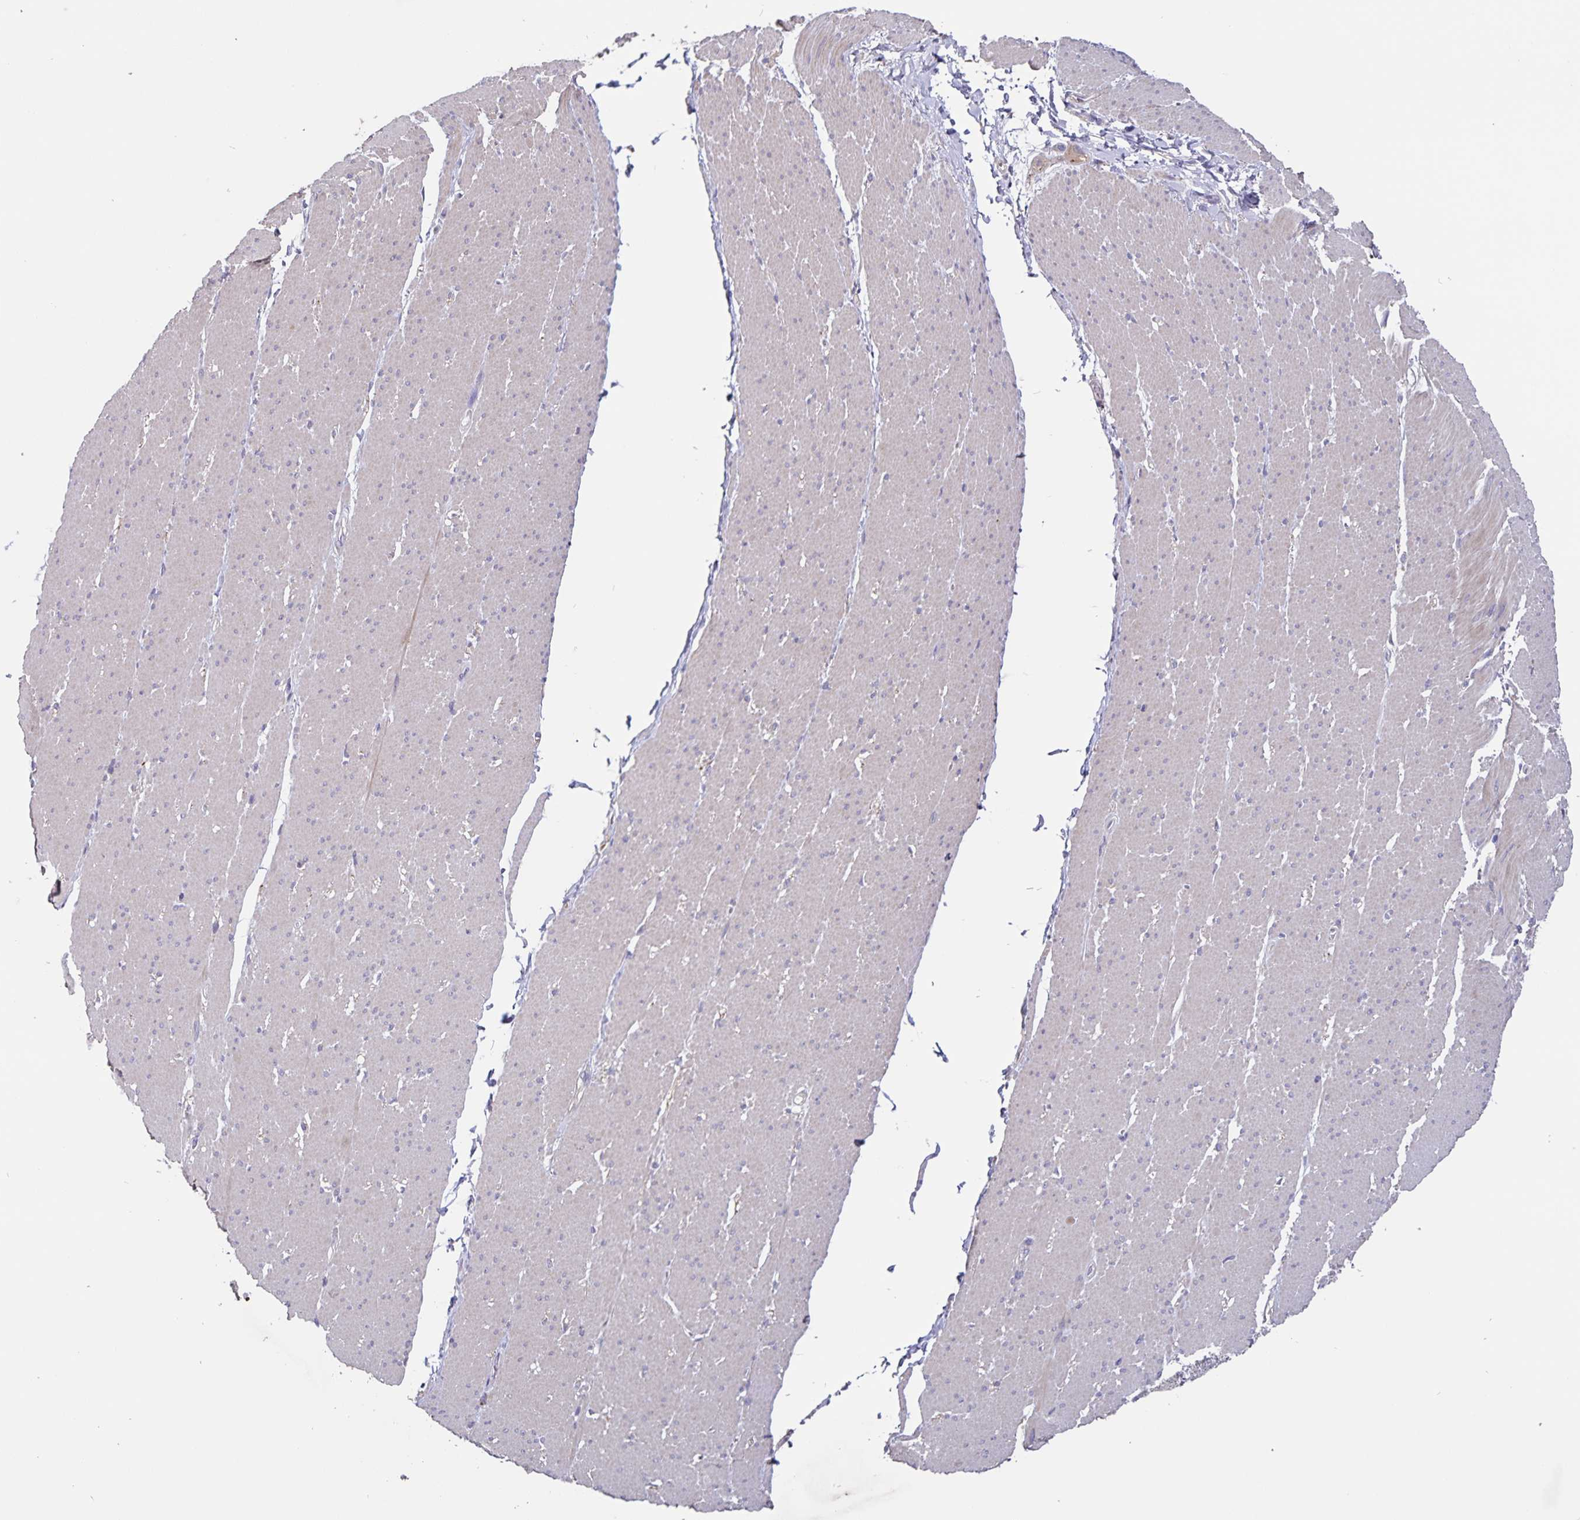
{"staining": {"intensity": "weak", "quantity": "<25%", "location": "cytoplasmic/membranous"}, "tissue": "smooth muscle", "cell_type": "Smooth muscle cells", "image_type": "normal", "snomed": [{"axis": "morphology", "description": "Normal tissue, NOS"}, {"axis": "topography", "description": "Smooth muscle"}, {"axis": "topography", "description": "Rectum"}], "caption": "This histopathology image is of unremarkable smooth muscle stained with immunohistochemistry (IHC) to label a protein in brown with the nuclei are counter-stained blue. There is no expression in smooth muscle cells.", "gene": "FBXL16", "patient": {"sex": "male", "age": 53}}